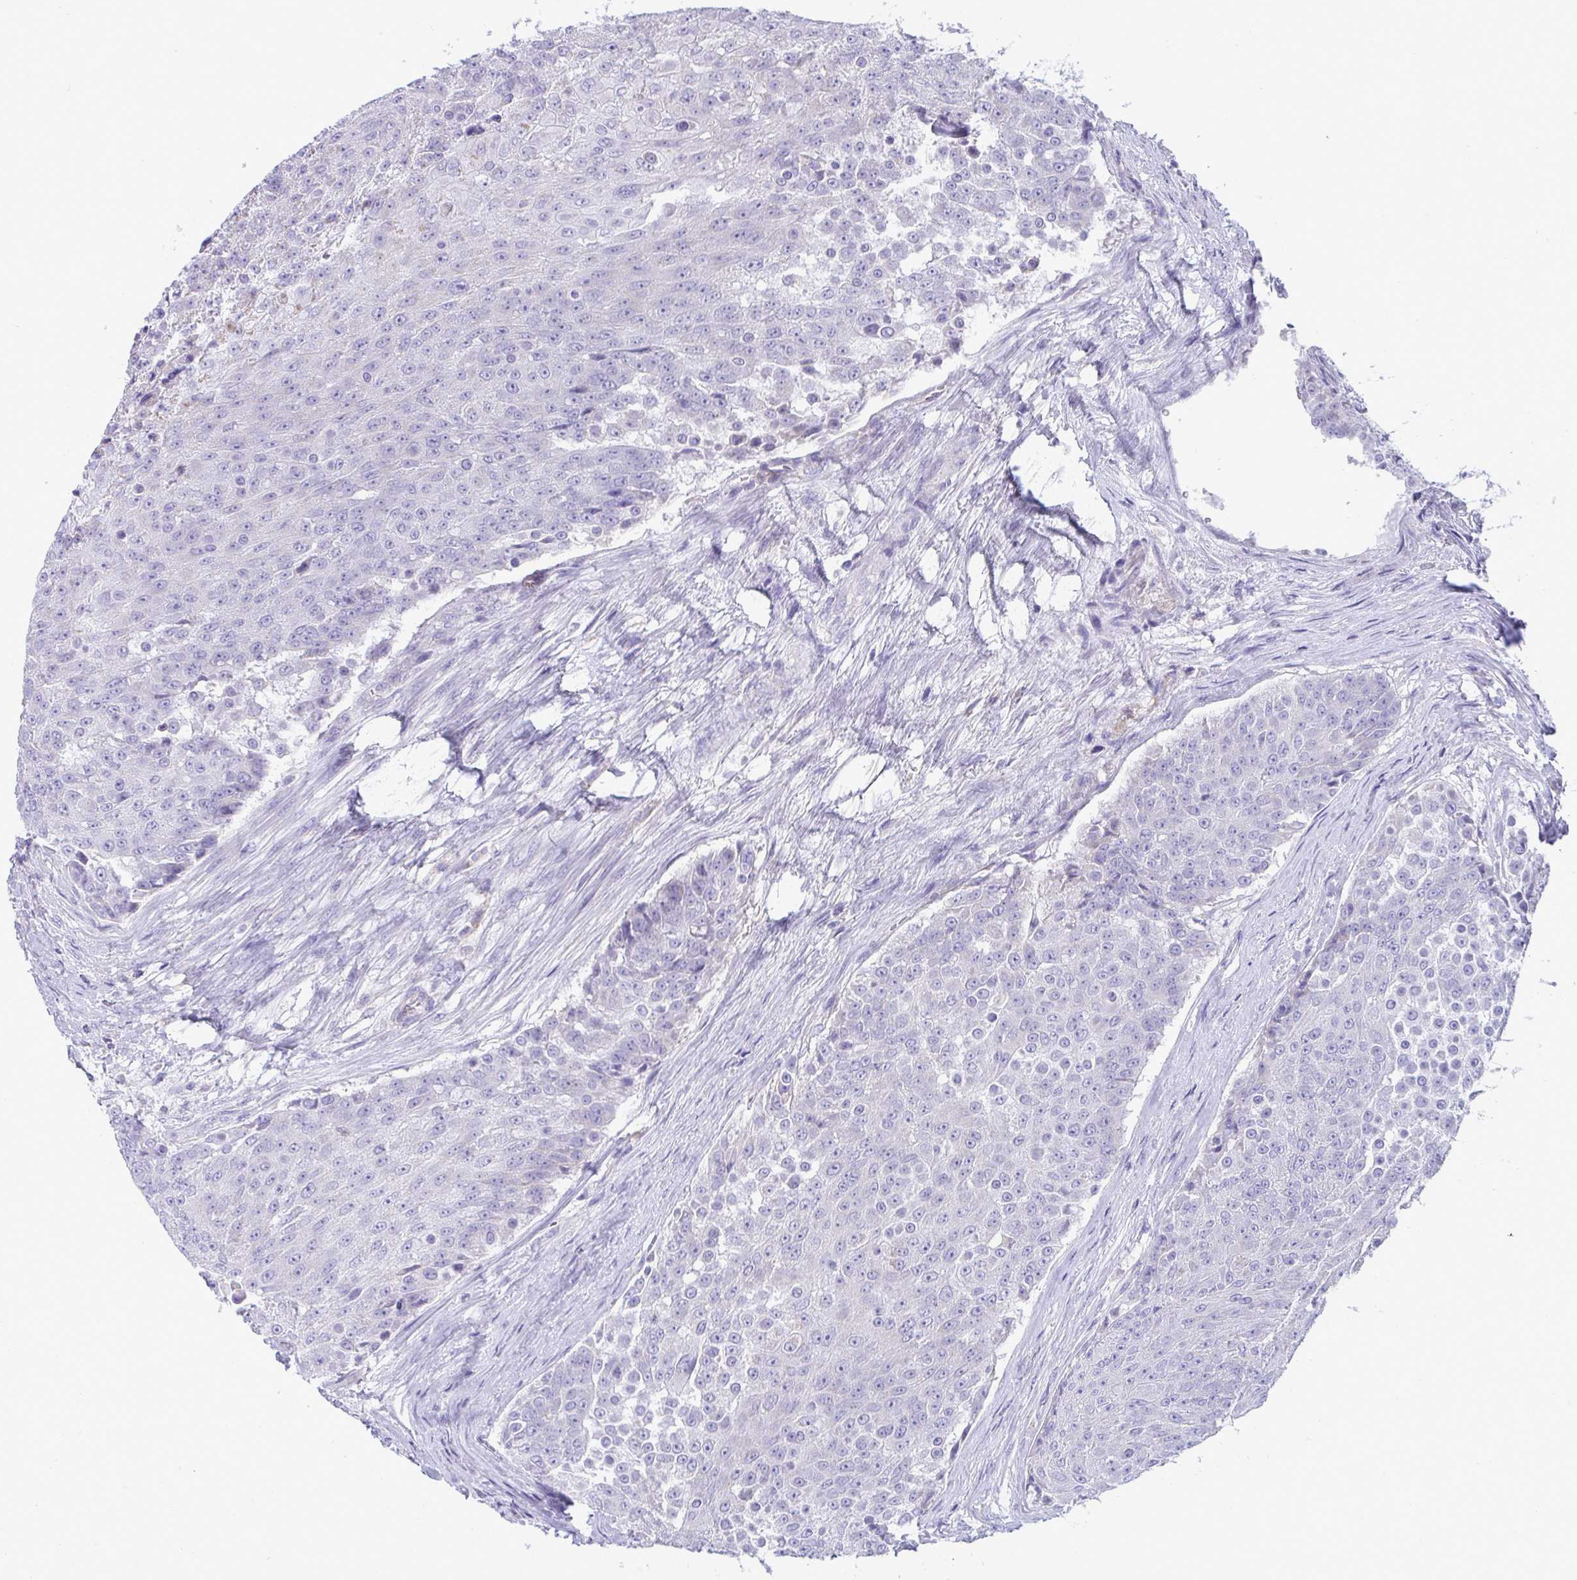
{"staining": {"intensity": "negative", "quantity": "none", "location": "none"}, "tissue": "urothelial cancer", "cell_type": "Tumor cells", "image_type": "cancer", "snomed": [{"axis": "morphology", "description": "Urothelial carcinoma, High grade"}, {"axis": "topography", "description": "Urinary bladder"}], "caption": "Urothelial cancer was stained to show a protein in brown. There is no significant positivity in tumor cells.", "gene": "PLA2G12B", "patient": {"sex": "female", "age": 63}}